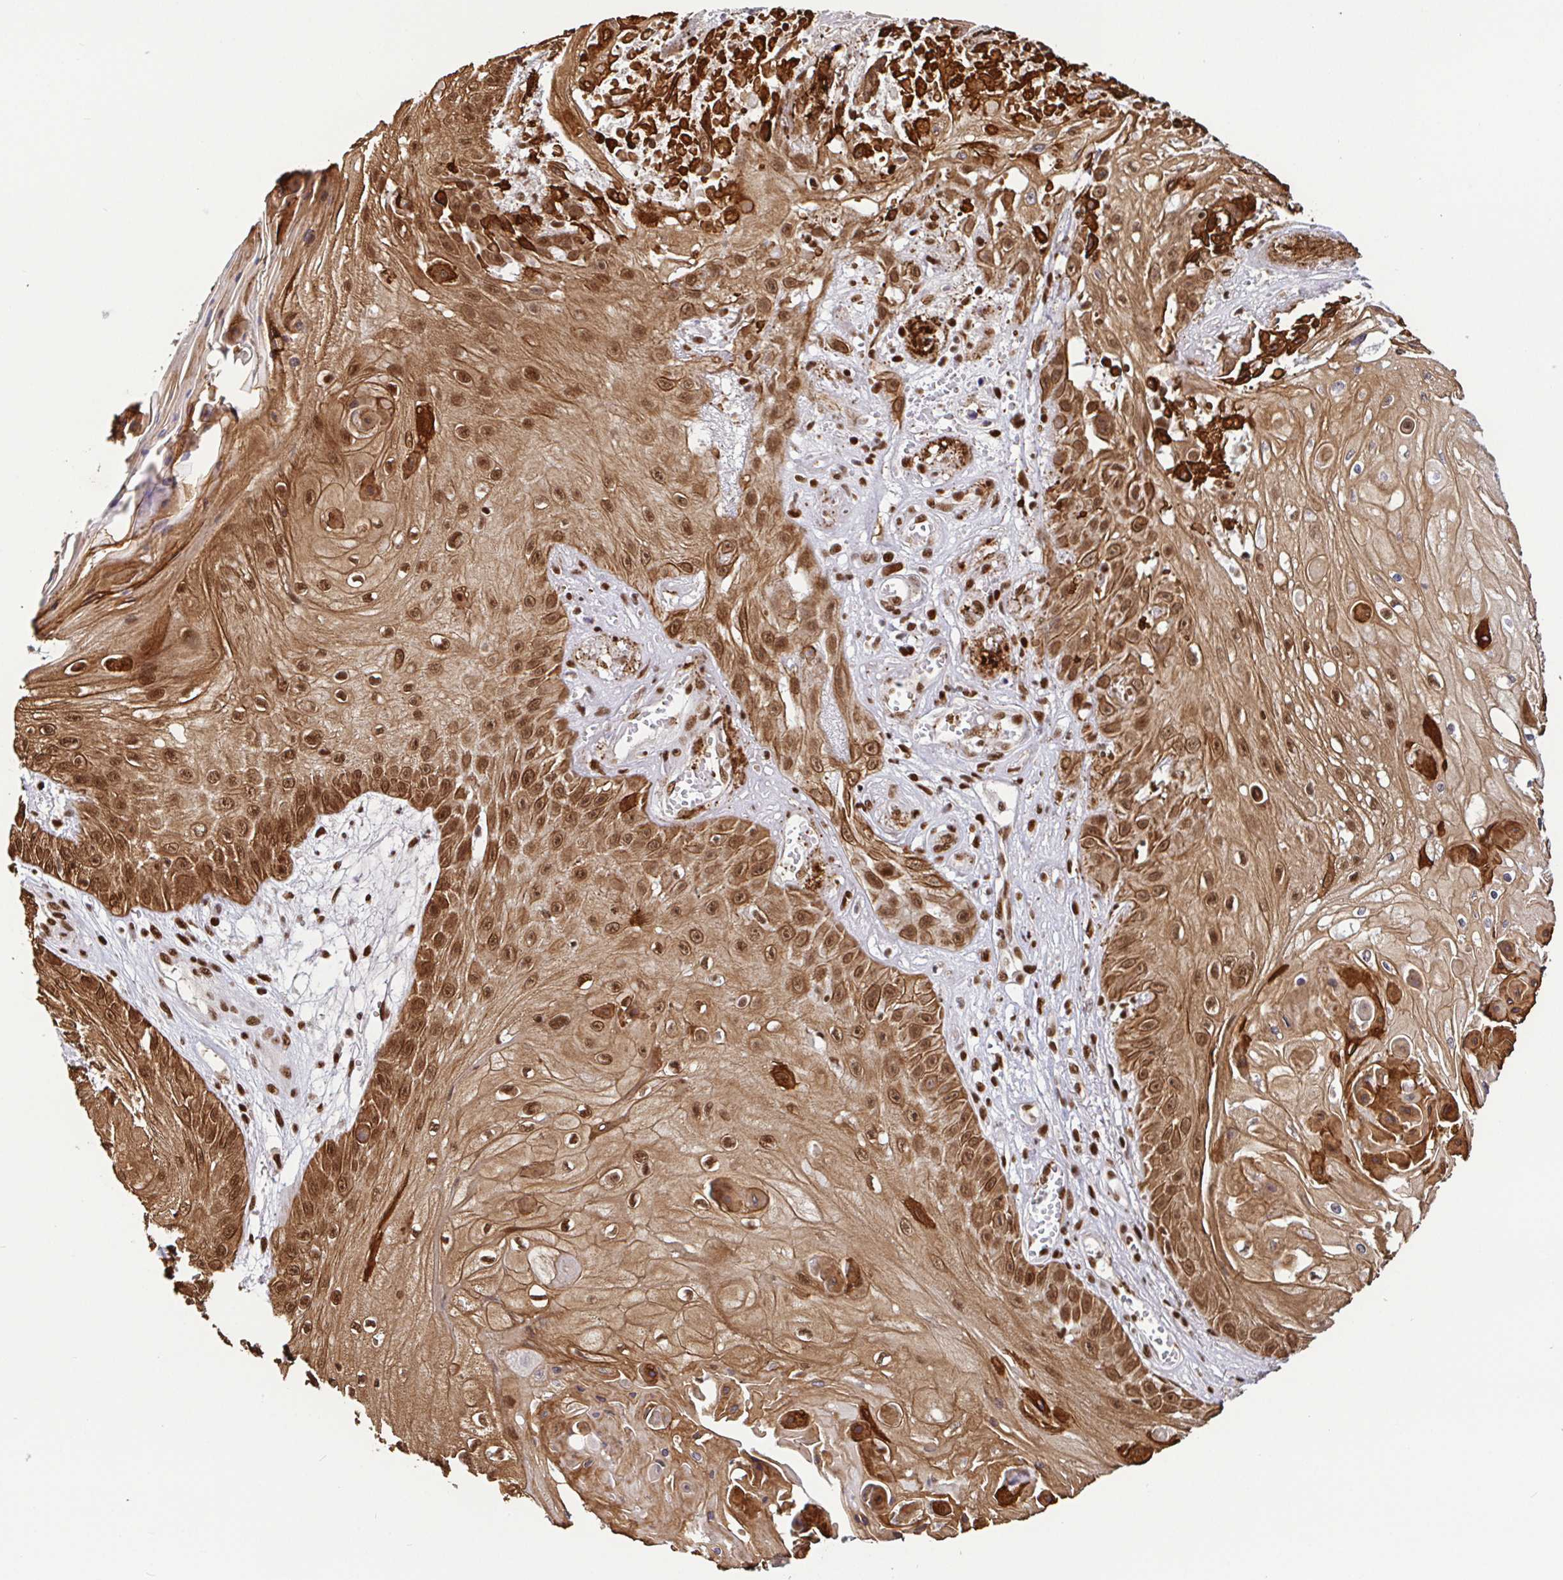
{"staining": {"intensity": "moderate", "quantity": ">75%", "location": "cytoplasmic/membranous,nuclear"}, "tissue": "skin cancer", "cell_type": "Tumor cells", "image_type": "cancer", "snomed": [{"axis": "morphology", "description": "Squamous cell carcinoma, NOS"}, {"axis": "topography", "description": "Skin"}], "caption": "Immunohistochemical staining of skin cancer (squamous cell carcinoma) demonstrates moderate cytoplasmic/membranous and nuclear protein positivity in about >75% of tumor cells.", "gene": "SP3", "patient": {"sex": "male", "age": 70}}